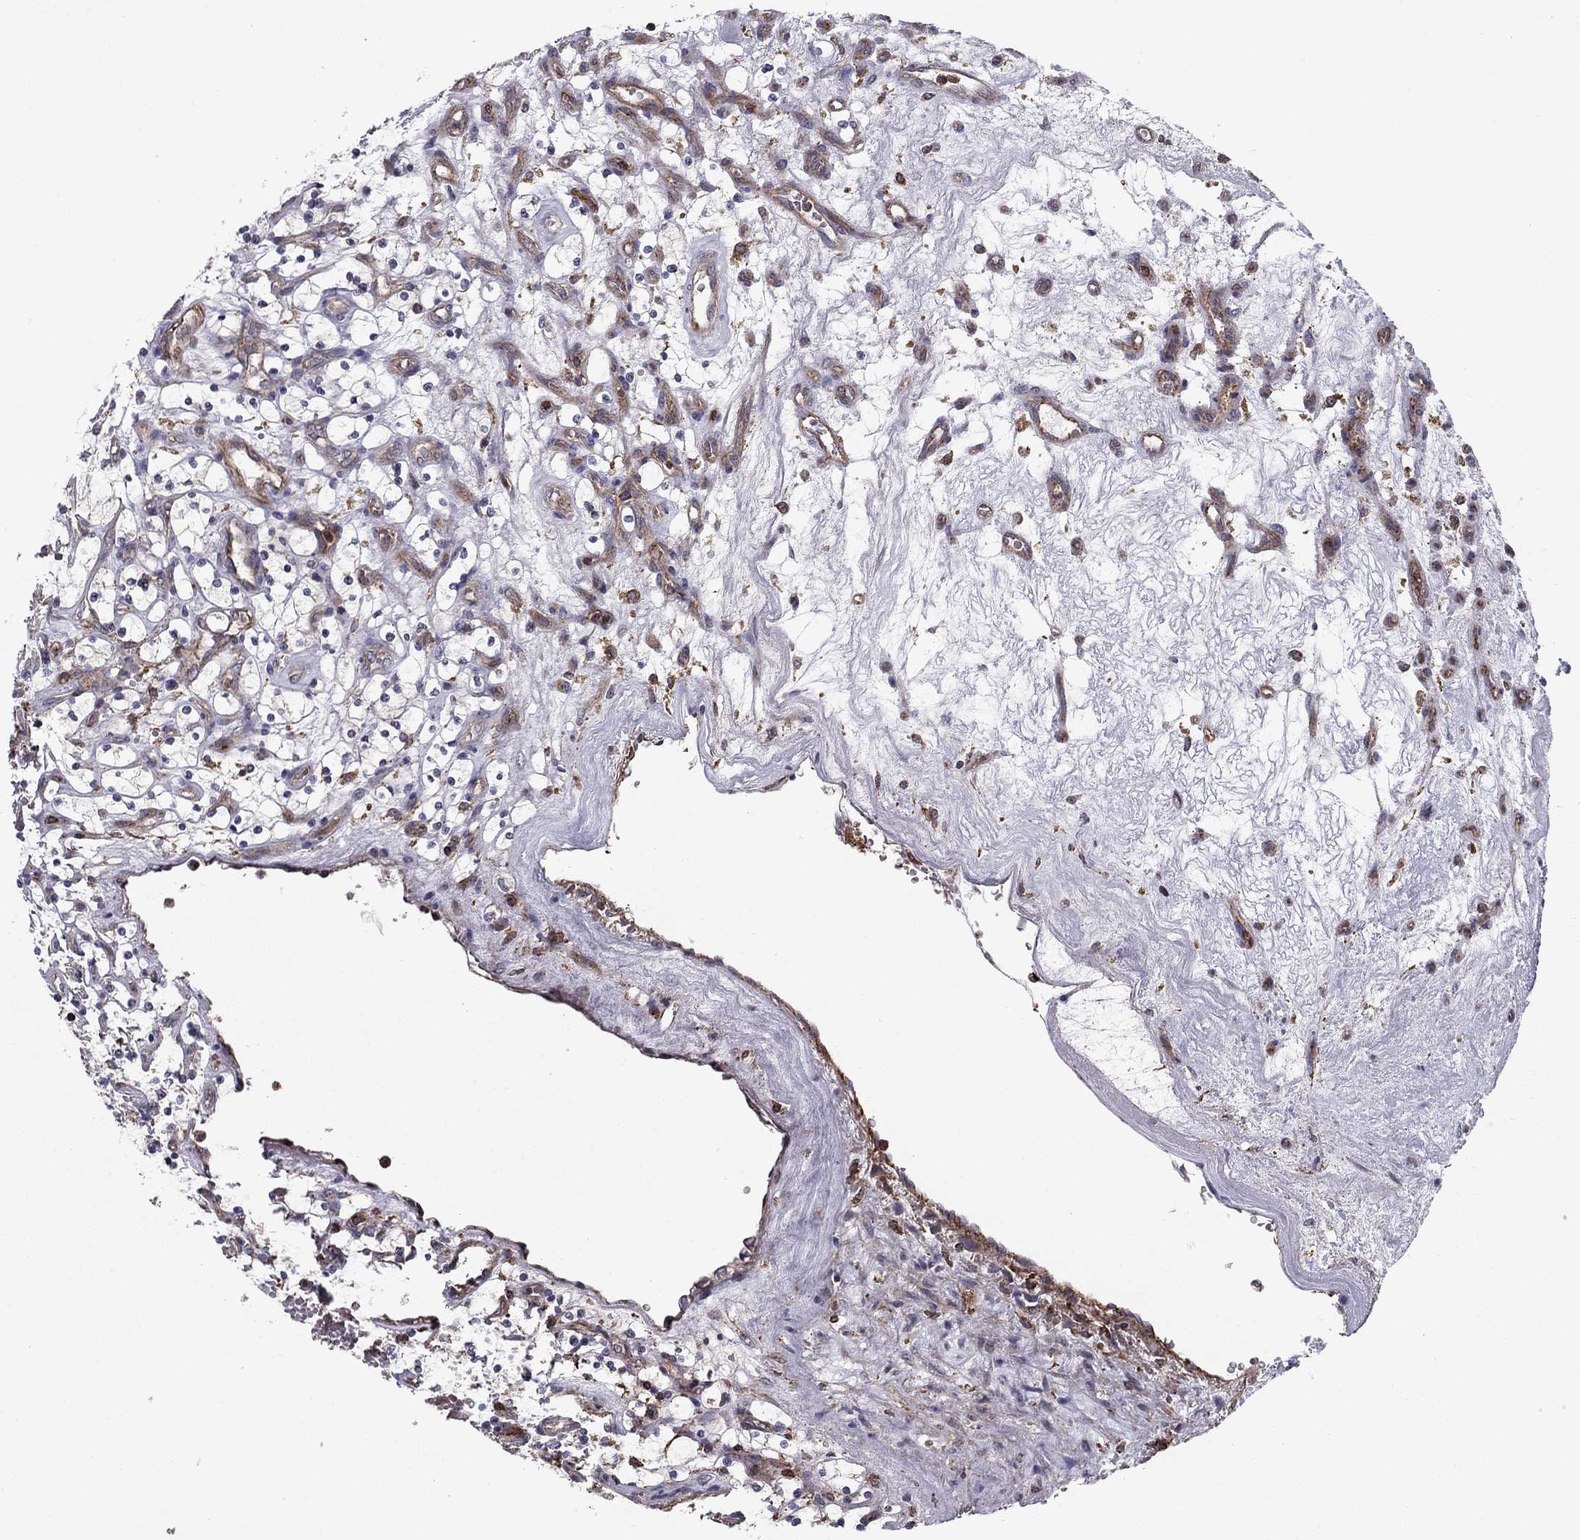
{"staining": {"intensity": "negative", "quantity": "none", "location": "none"}, "tissue": "renal cancer", "cell_type": "Tumor cells", "image_type": "cancer", "snomed": [{"axis": "morphology", "description": "Adenocarcinoma, NOS"}, {"axis": "topography", "description": "Kidney"}], "caption": "Tumor cells are negative for brown protein staining in renal cancer.", "gene": "ALG6", "patient": {"sex": "female", "age": 69}}